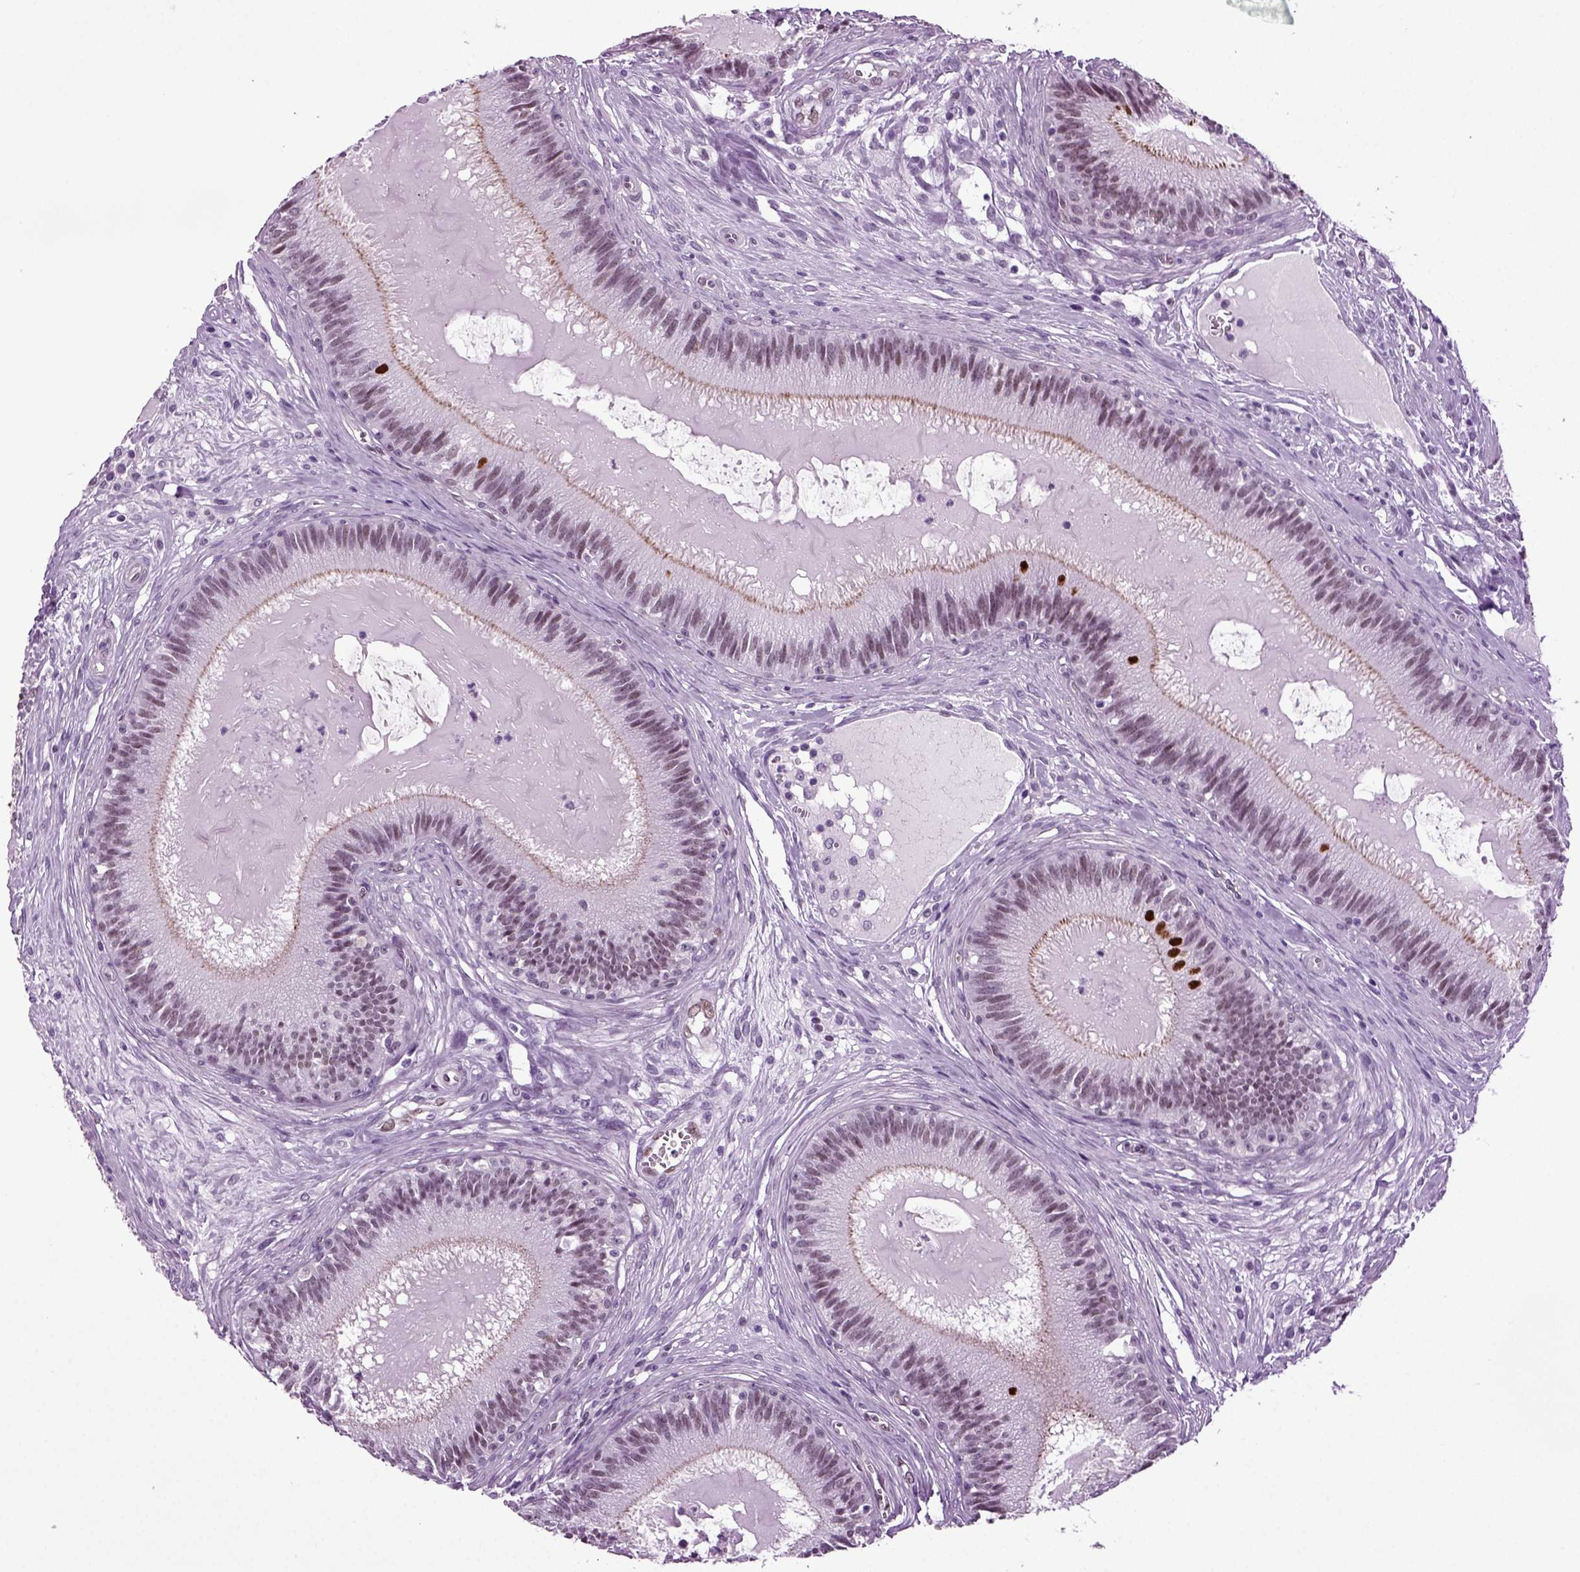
{"staining": {"intensity": "strong", "quantity": "<25%", "location": "nuclear"}, "tissue": "epididymis", "cell_type": "Glandular cells", "image_type": "normal", "snomed": [{"axis": "morphology", "description": "Normal tissue, NOS"}, {"axis": "topography", "description": "Epididymis"}], "caption": "Immunohistochemical staining of benign epididymis displays strong nuclear protein staining in about <25% of glandular cells. The staining was performed using DAB, with brown indicating positive protein expression. Nuclei are stained blue with hematoxylin.", "gene": "RFX3", "patient": {"sex": "male", "age": 27}}